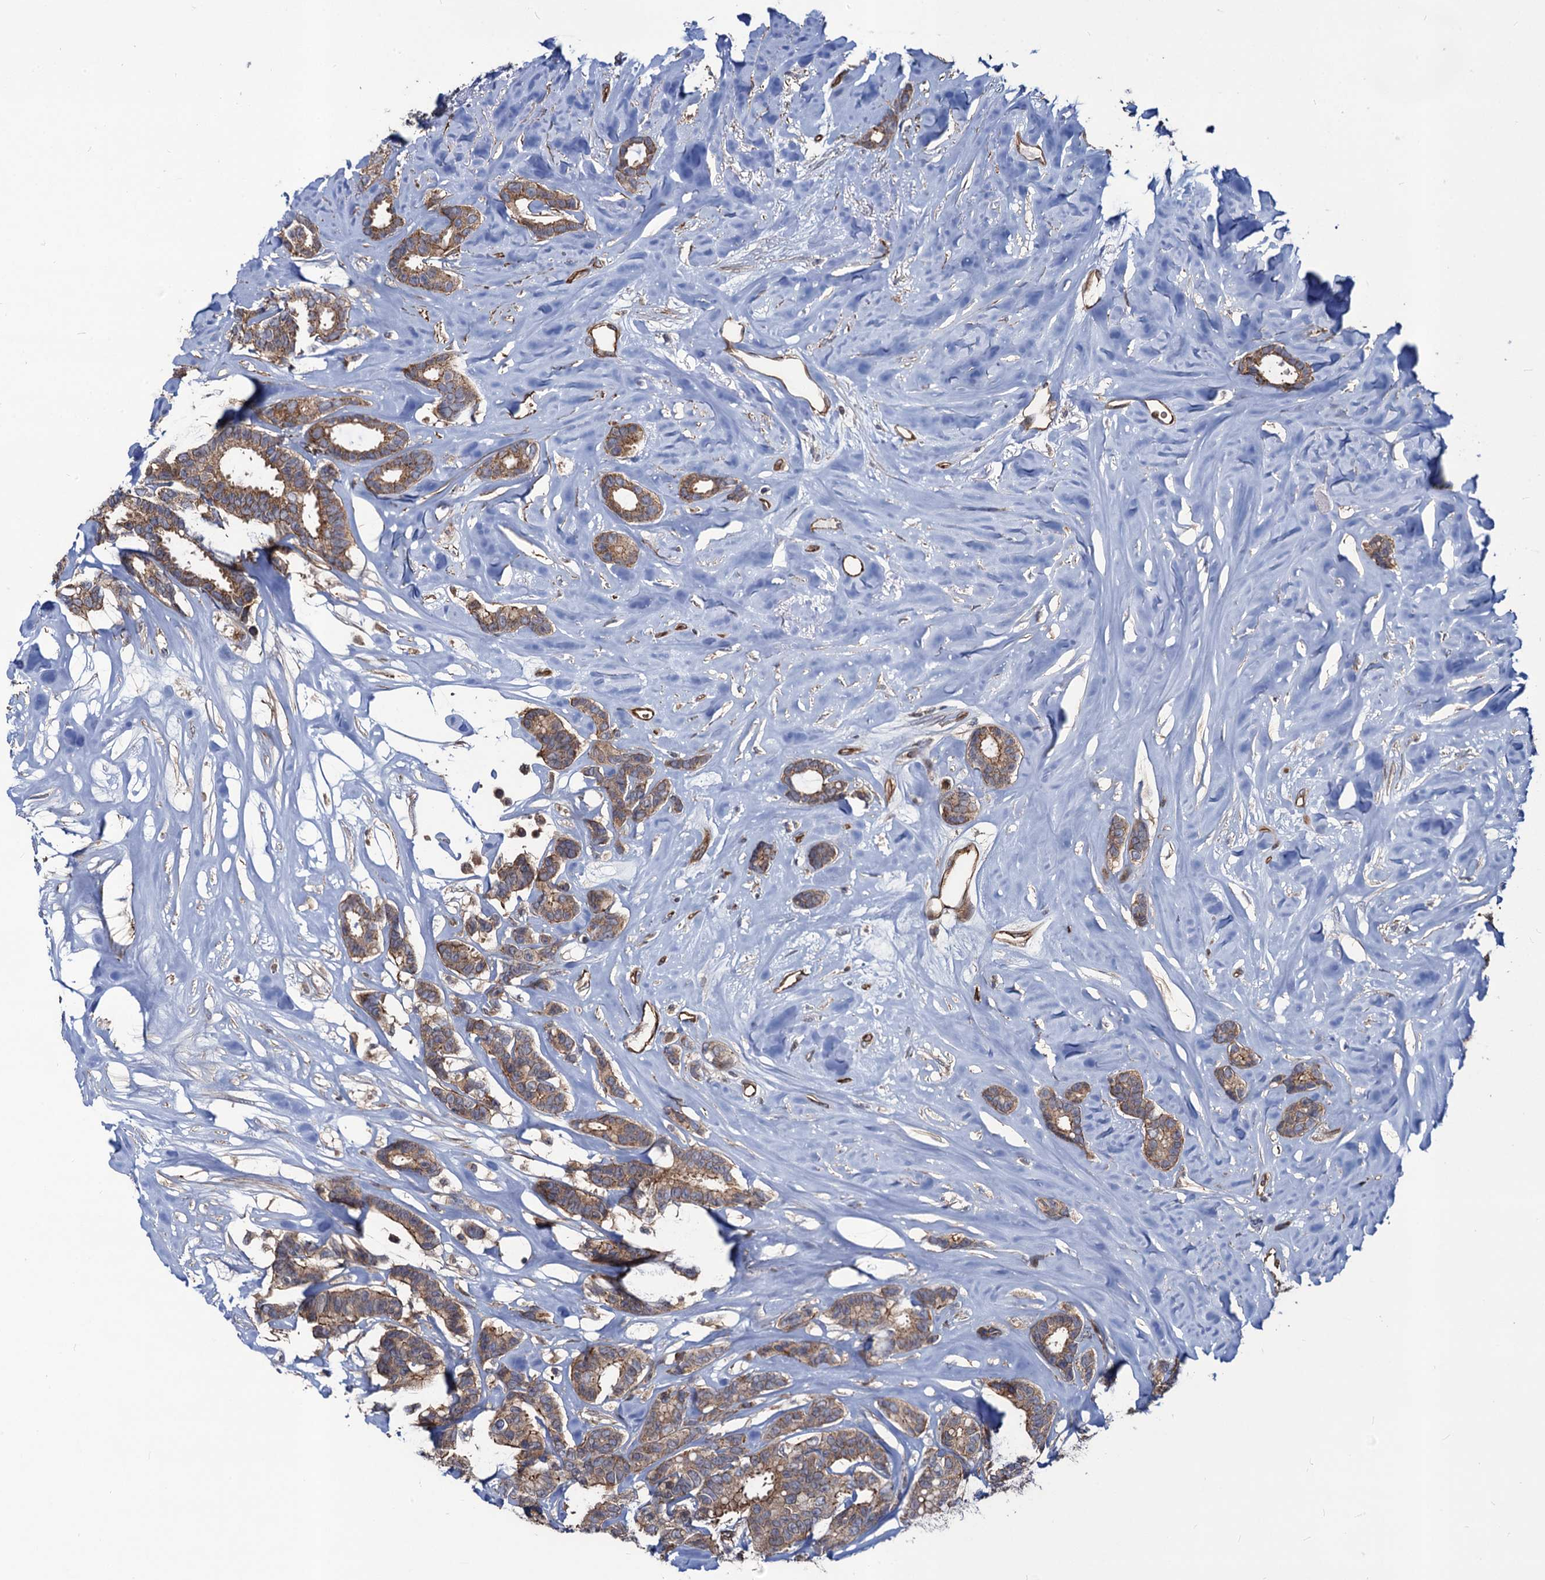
{"staining": {"intensity": "moderate", "quantity": "25%-75%", "location": "cytoplasmic/membranous"}, "tissue": "breast cancer", "cell_type": "Tumor cells", "image_type": "cancer", "snomed": [{"axis": "morphology", "description": "Duct carcinoma"}, {"axis": "topography", "description": "Breast"}], "caption": "Moderate cytoplasmic/membranous protein staining is present in about 25%-75% of tumor cells in breast cancer (invasive ductal carcinoma).", "gene": "KXD1", "patient": {"sex": "female", "age": 87}}